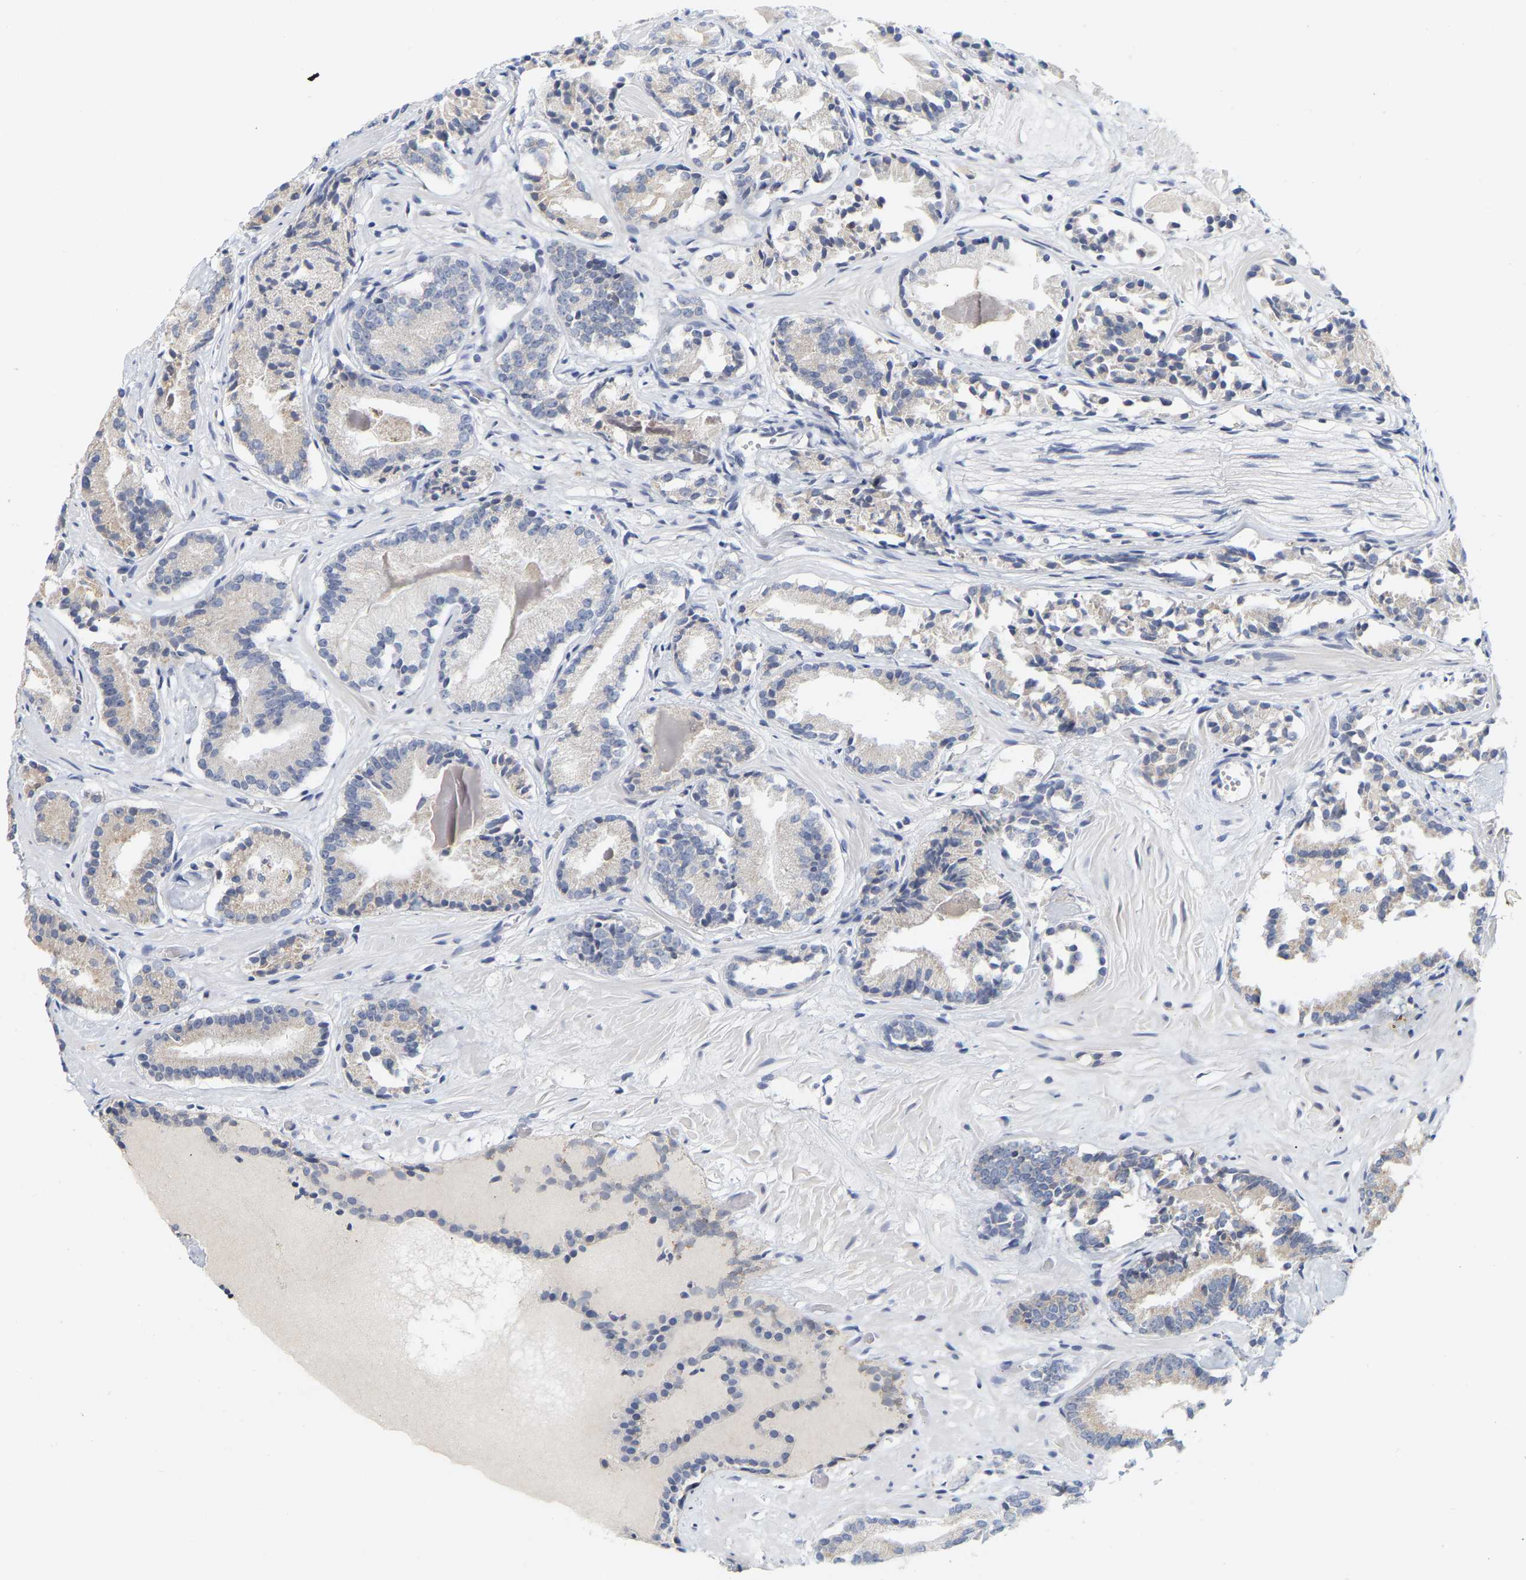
{"staining": {"intensity": "weak", "quantity": "<25%", "location": "cytoplasmic/membranous"}, "tissue": "prostate cancer", "cell_type": "Tumor cells", "image_type": "cancer", "snomed": [{"axis": "morphology", "description": "Adenocarcinoma, Low grade"}, {"axis": "topography", "description": "Prostate"}], "caption": "Tumor cells show no significant protein expression in prostate cancer (low-grade adenocarcinoma).", "gene": "KRT76", "patient": {"sex": "male", "age": 51}}